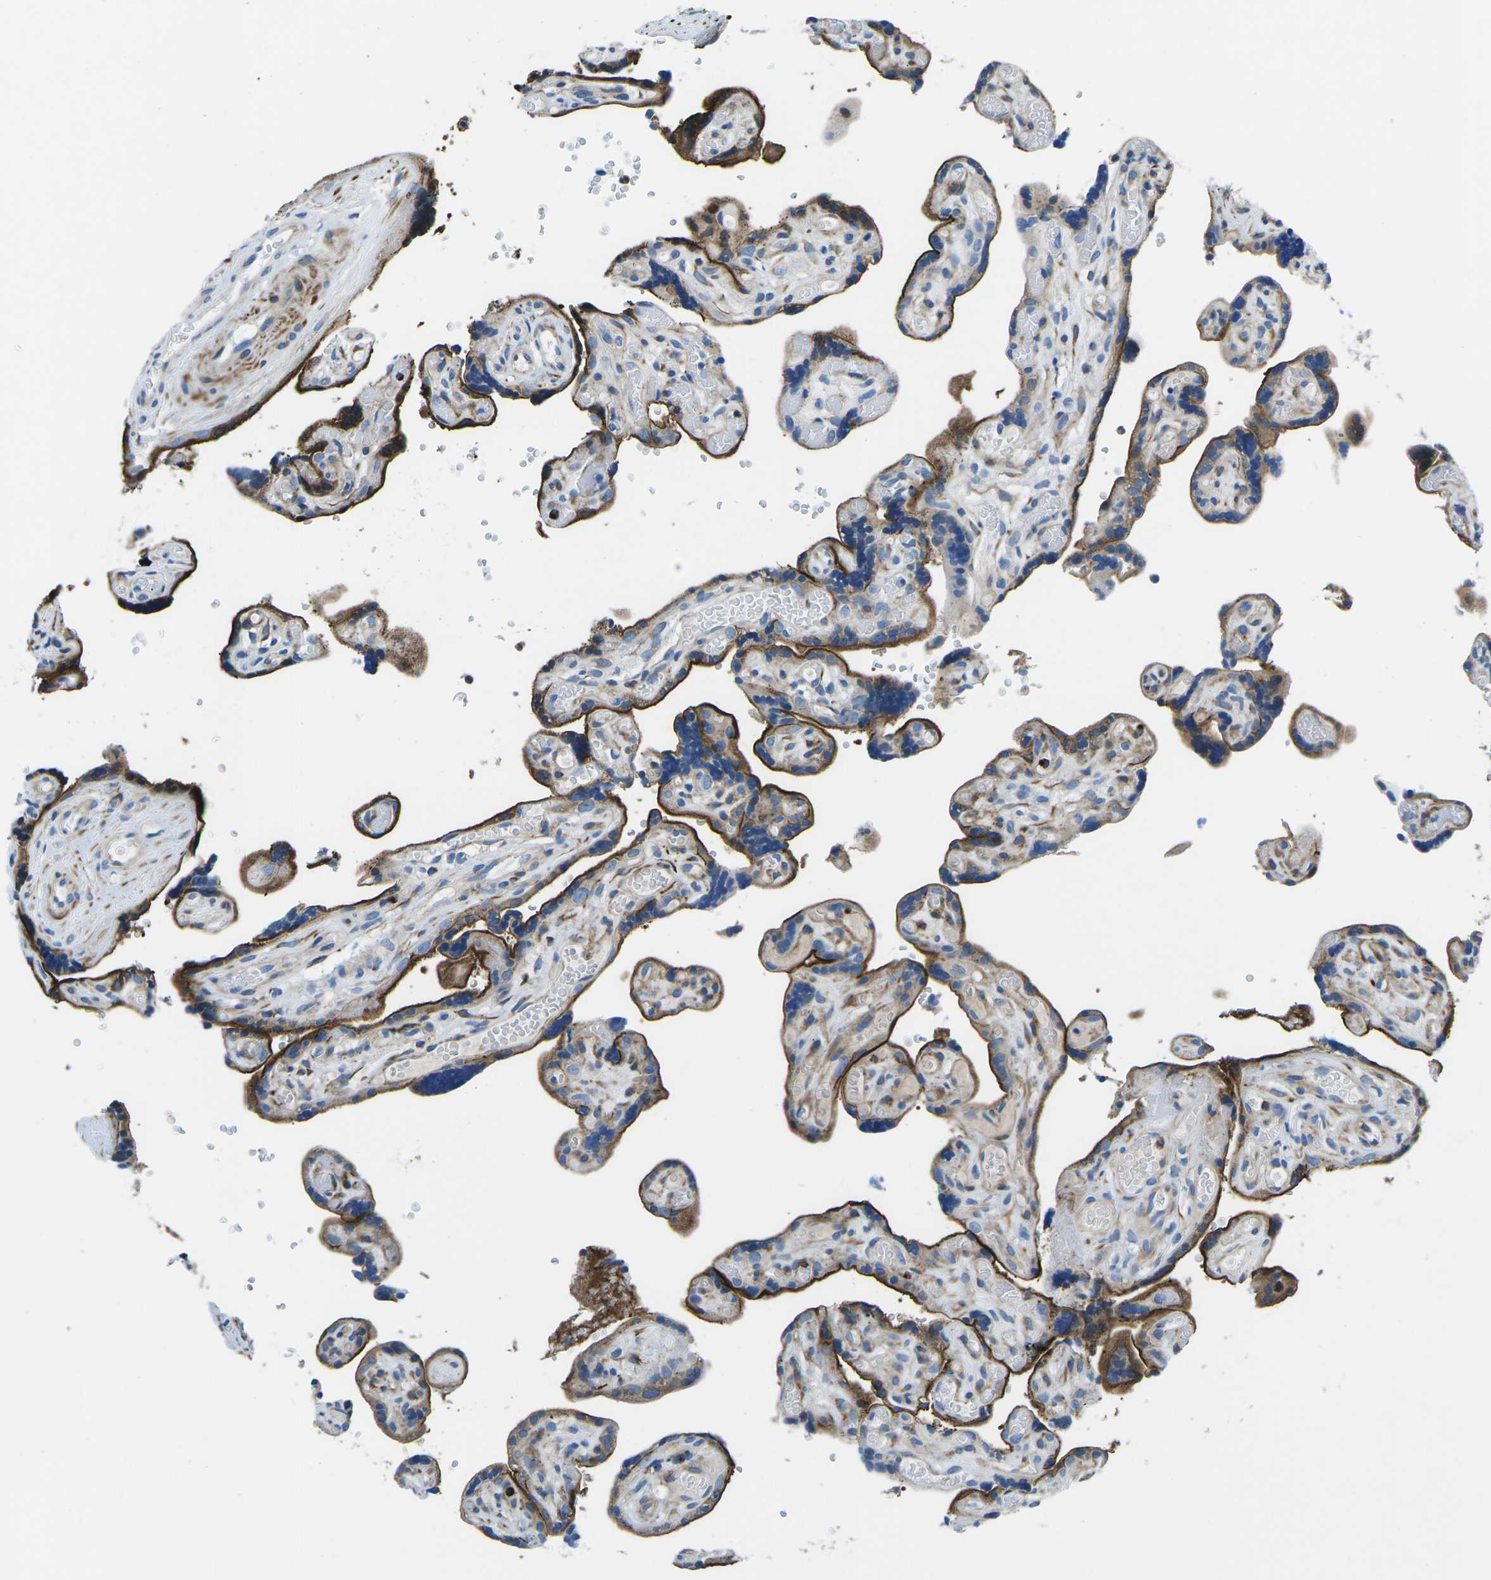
{"staining": {"intensity": "moderate", "quantity": ">75%", "location": "cytoplasmic/membranous"}, "tissue": "placenta", "cell_type": "Decidual cells", "image_type": "normal", "snomed": [{"axis": "morphology", "description": "Normal tissue, NOS"}, {"axis": "topography", "description": "Placenta"}], "caption": "Brown immunohistochemical staining in unremarkable placenta exhibits moderate cytoplasmic/membranous positivity in approximately >75% of decidual cells. (DAB (3,3'-diaminobenzidine) = brown stain, brightfield microscopy at high magnification).", "gene": "MC4R", "patient": {"sex": "female", "age": 30}}